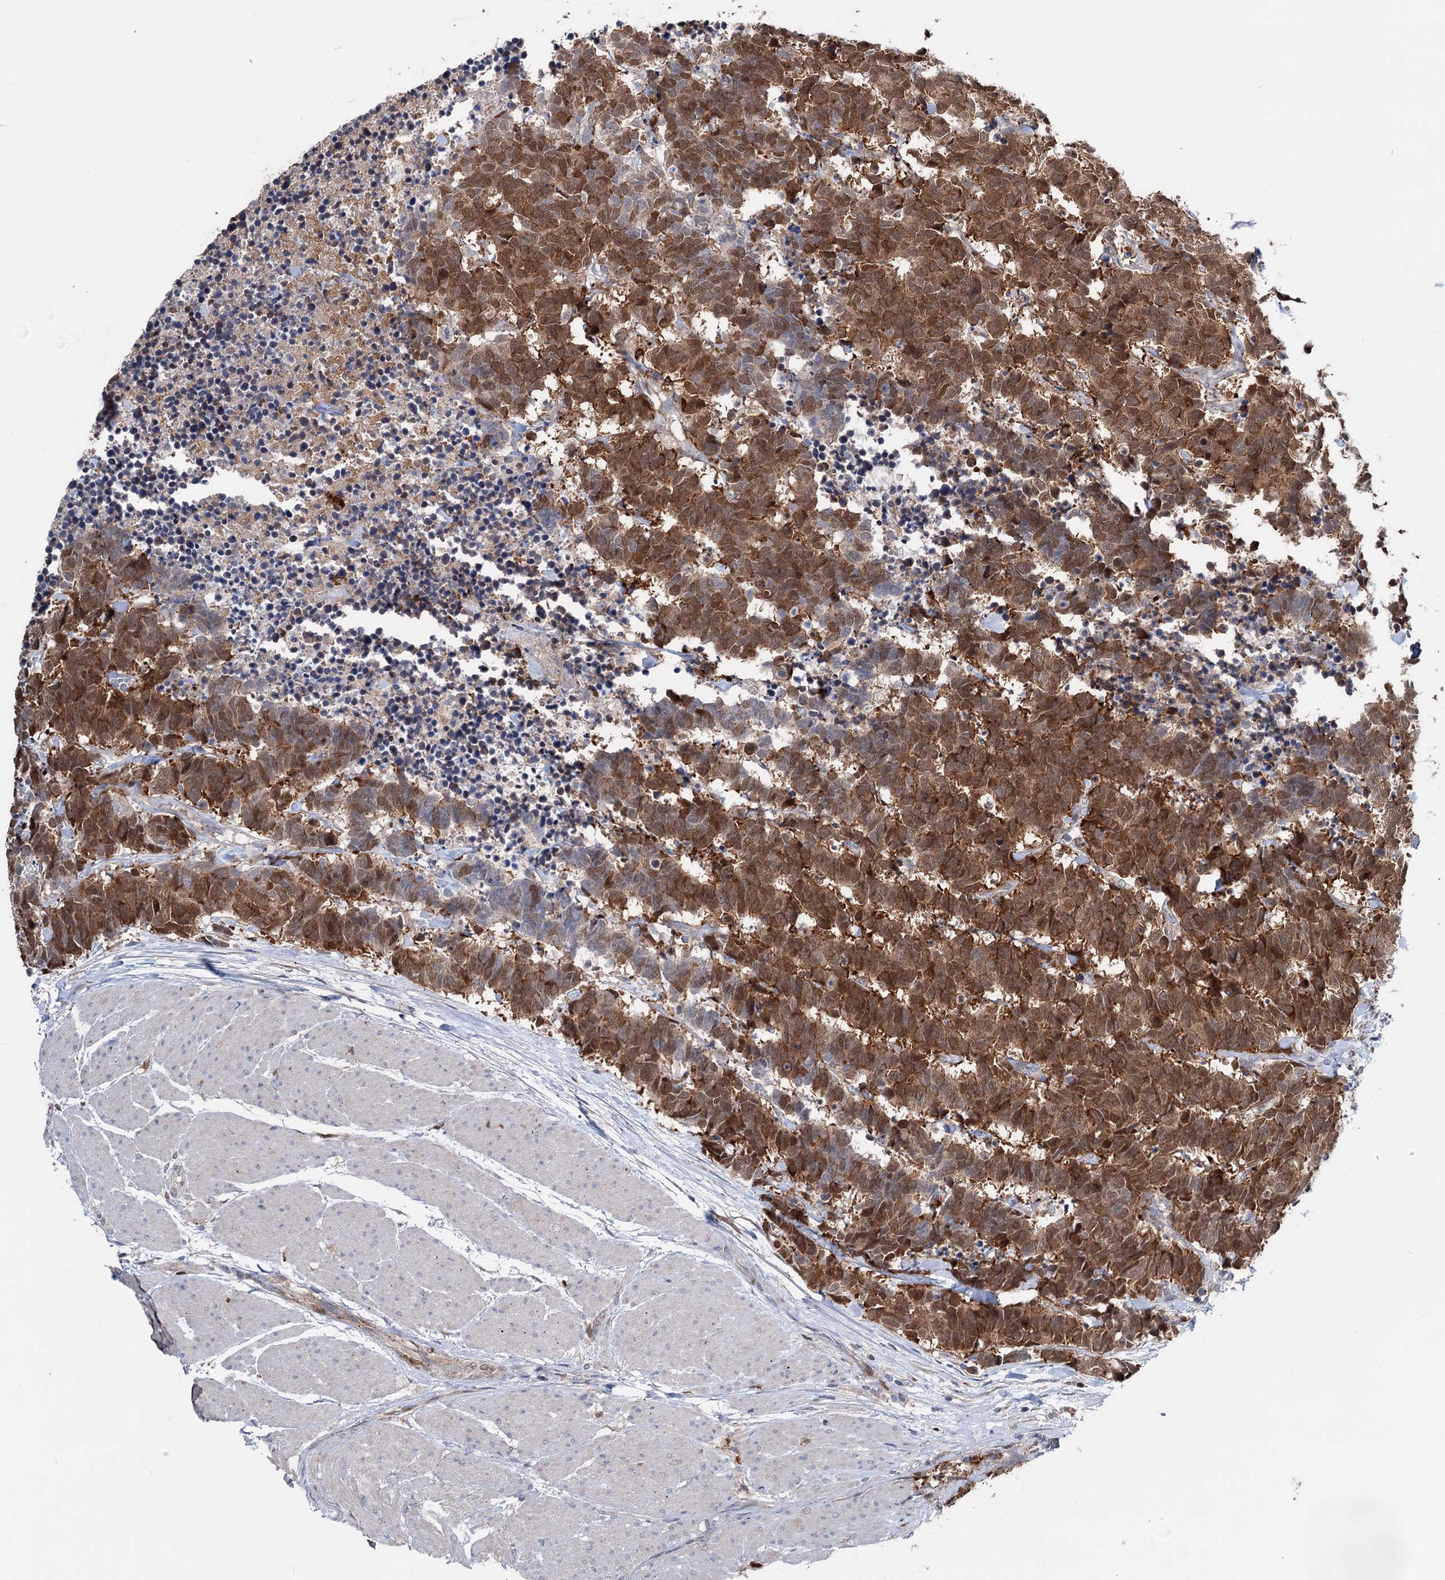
{"staining": {"intensity": "strong", "quantity": ">75%", "location": "cytoplasmic/membranous,nuclear"}, "tissue": "carcinoid", "cell_type": "Tumor cells", "image_type": "cancer", "snomed": [{"axis": "morphology", "description": "Carcinoma, NOS"}, {"axis": "morphology", "description": "Carcinoid, malignant, NOS"}, {"axis": "topography", "description": "Urinary bladder"}], "caption": "A photomicrograph of human carcinoma stained for a protein demonstrates strong cytoplasmic/membranous and nuclear brown staining in tumor cells.", "gene": "NCAPD2", "patient": {"sex": "male", "age": 57}}